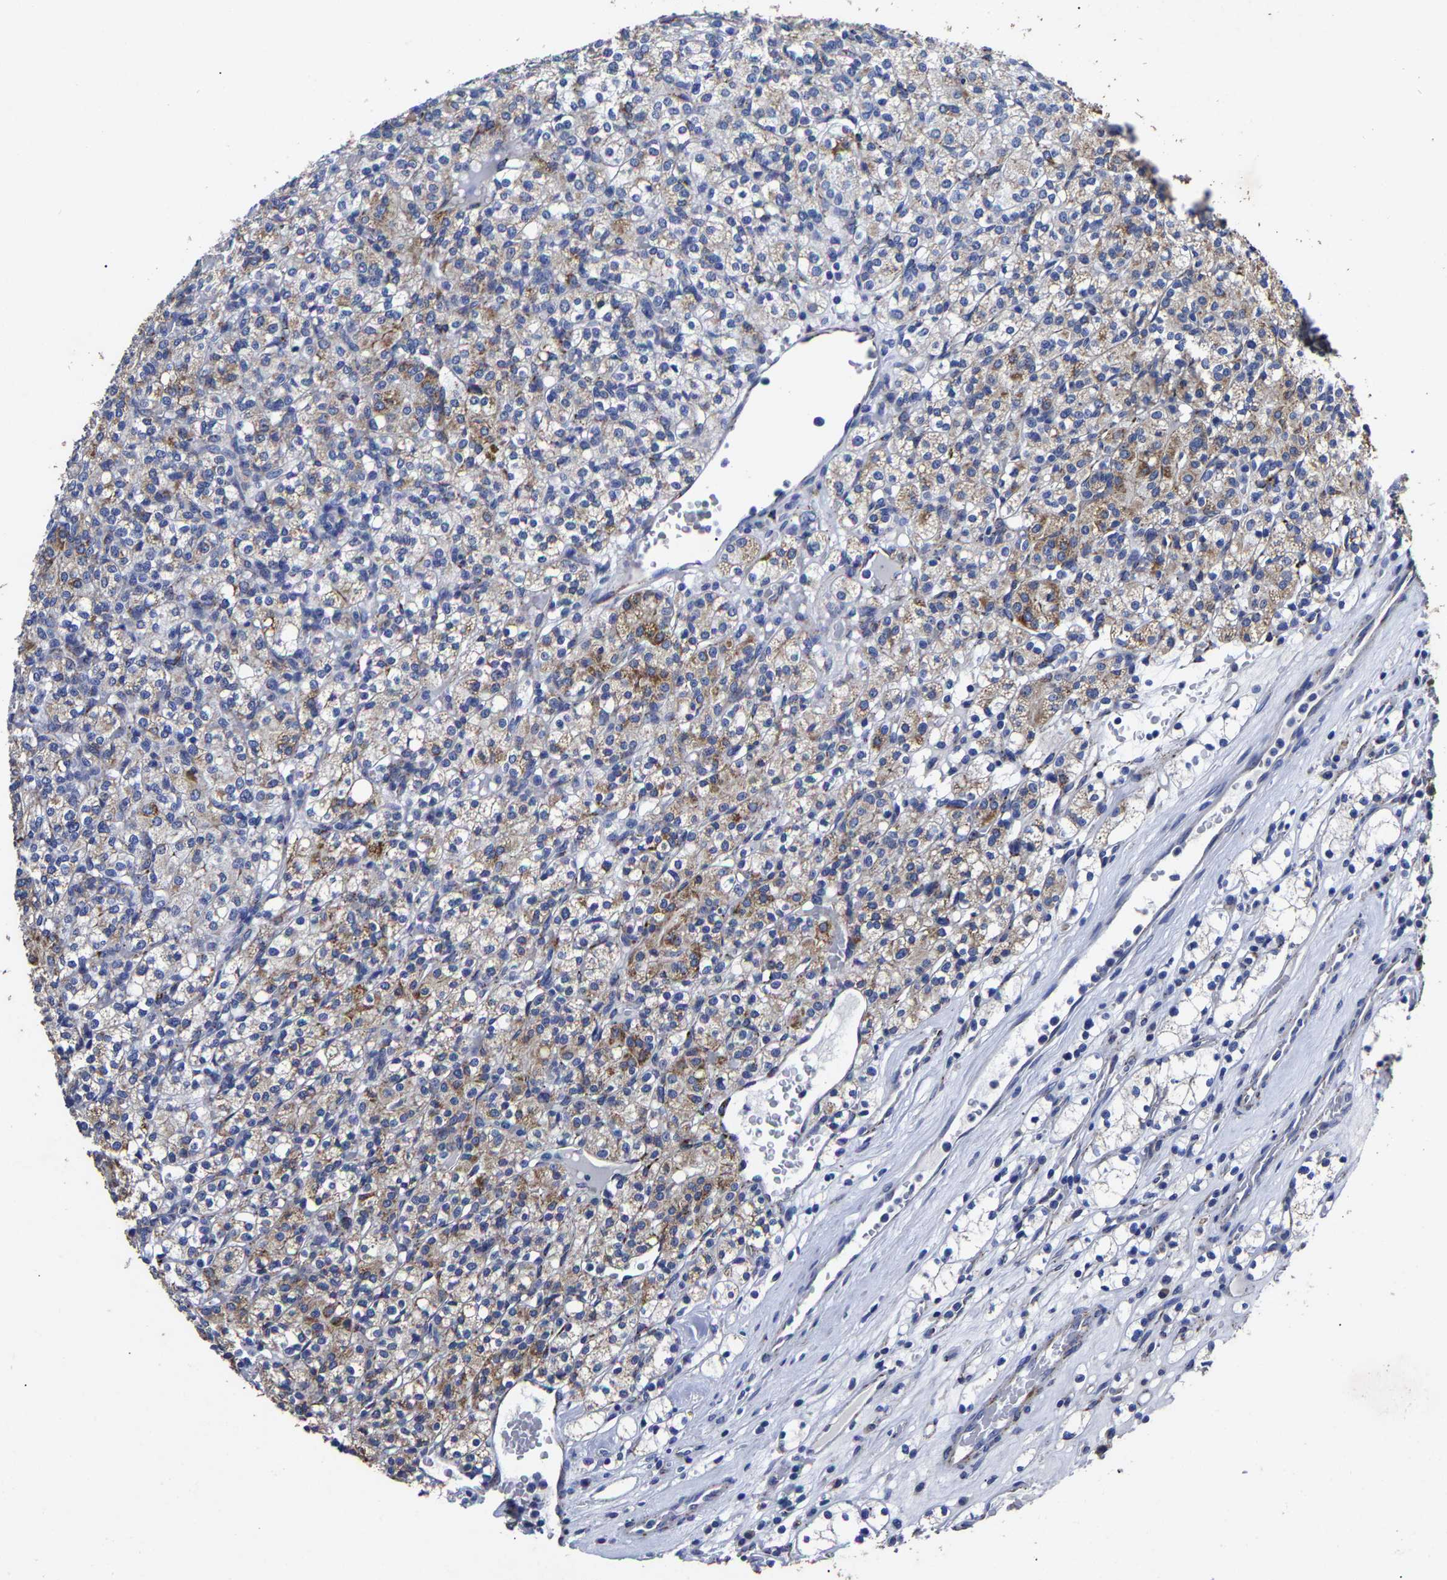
{"staining": {"intensity": "moderate", "quantity": "25%-75%", "location": "cytoplasmic/membranous"}, "tissue": "renal cancer", "cell_type": "Tumor cells", "image_type": "cancer", "snomed": [{"axis": "morphology", "description": "Adenocarcinoma, NOS"}, {"axis": "topography", "description": "Kidney"}], "caption": "Brown immunohistochemical staining in renal adenocarcinoma exhibits moderate cytoplasmic/membranous positivity in approximately 25%-75% of tumor cells. (Stains: DAB in brown, nuclei in blue, Microscopy: brightfield microscopy at high magnification).", "gene": "AASS", "patient": {"sex": "male", "age": 77}}